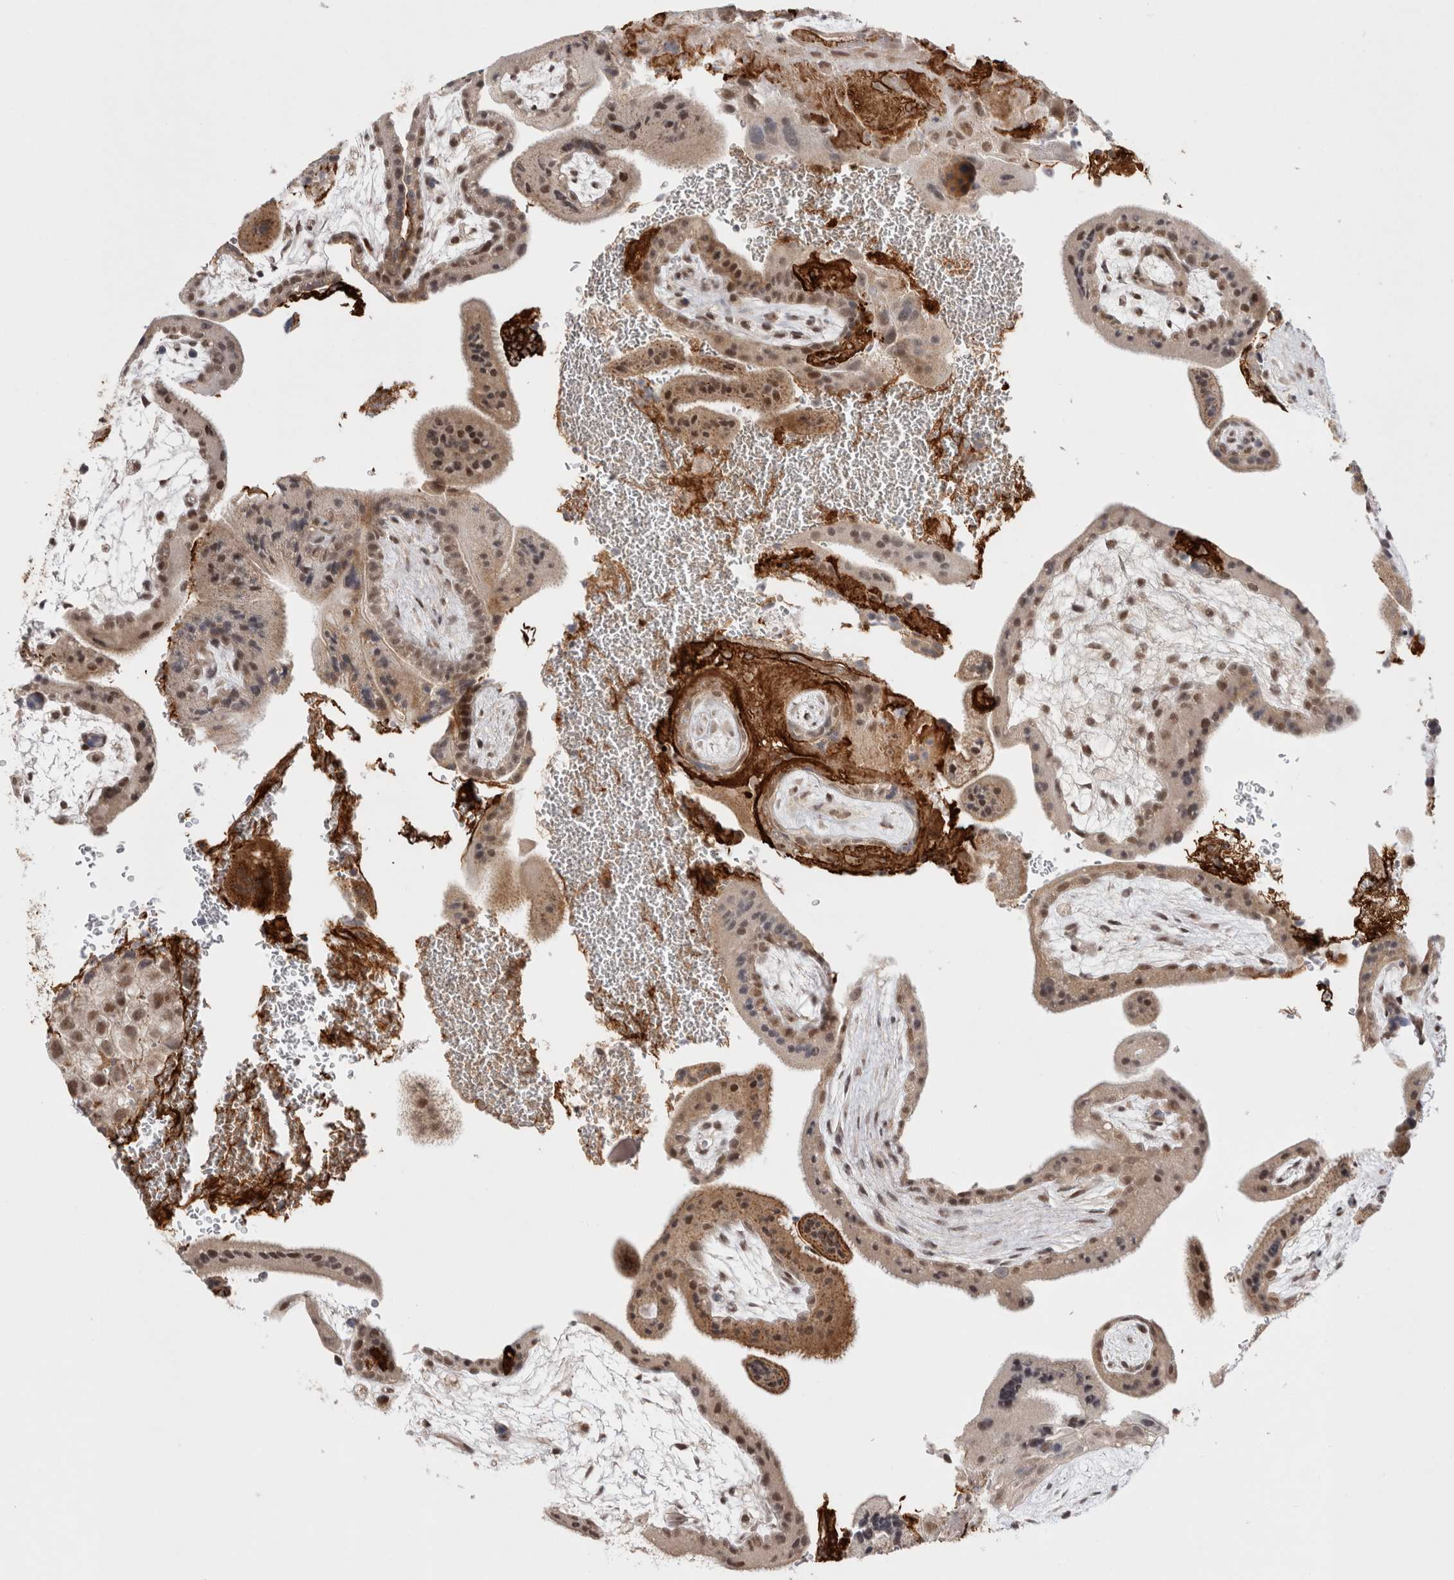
{"staining": {"intensity": "weak", "quantity": "25%-75%", "location": "cytoplasmic/membranous,nuclear"}, "tissue": "placenta", "cell_type": "Decidual cells", "image_type": "normal", "snomed": [{"axis": "morphology", "description": "Normal tissue, NOS"}, {"axis": "topography", "description": "Placenta"}], "caption": "Immunohistochemical staining of normal placenta displays low levels of weak cytoplasmic/membranous,nuclear expression in approximately 25%-75% of decidual cells. The staining was performed using DAB to visualize the protein expression in brown, while the nuclei were stained in blue with hematoxylin (Magnification: 20x).", "gene": "ZNF318", "patient": {"sex": "female", "age": 35}}